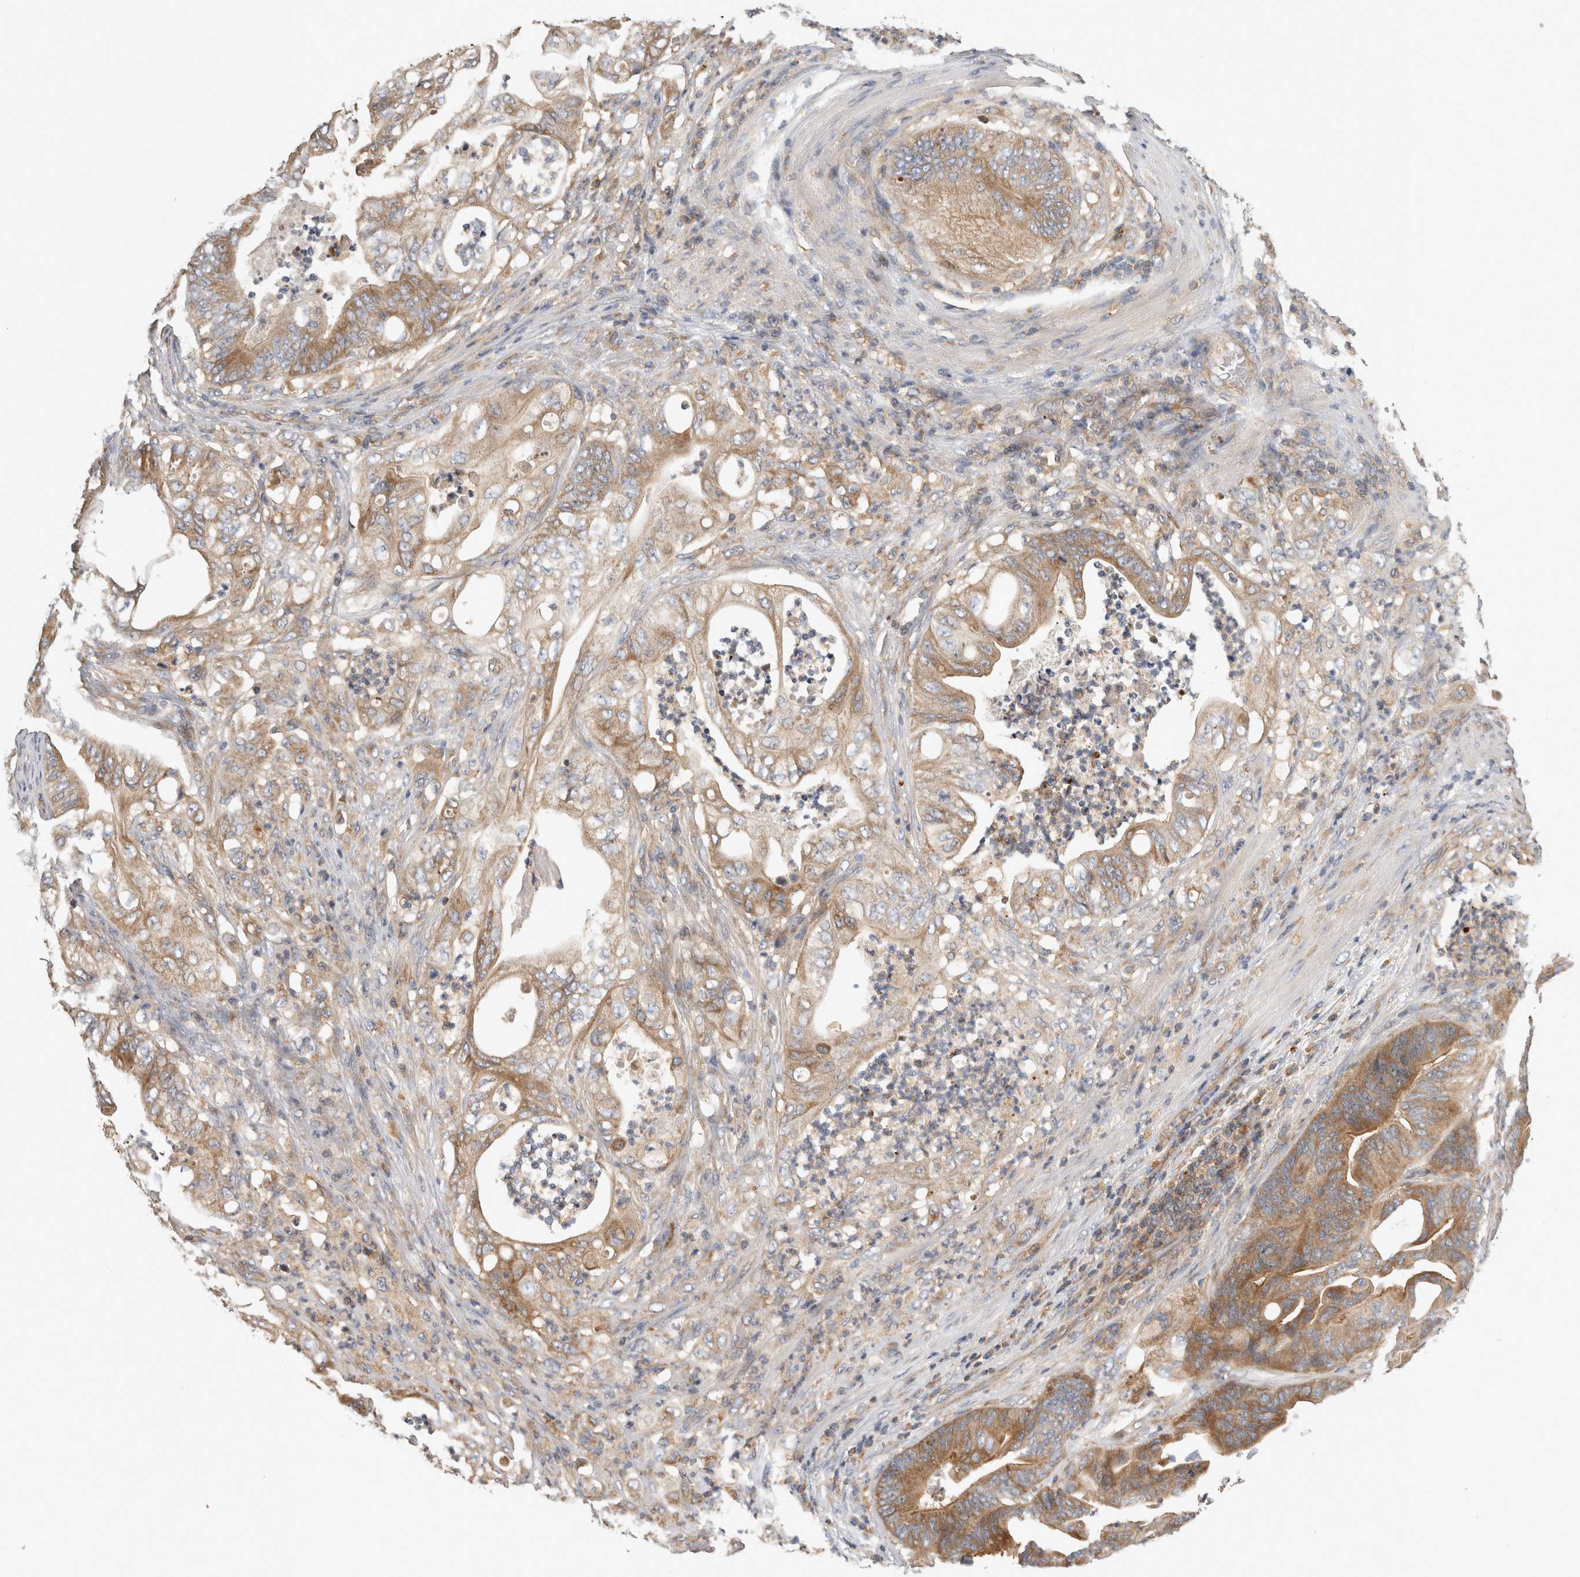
{"staining": {"intensity": "moderate", "quantity": ">75%", "location": "cytoplasmic/membranous"}, "tissue": "stomach cancer", "cell_type": "Tumor cells", "image_type": "cancer", "snomed": [{"axis": "morphology", "description": "Adenocarcinoma, NOS"}, {"axis": "topography", "description": "Stomach"}], "caption": "Adenocarcinoma (stomach) stained with DAB (3,3'-diaminobenzidine) IHC shows medium levels of moderate cytoplasmic/membranous positivity in about >75% of tumor cells.", "gene": "GRIK2", "patient": {"sex": "female", "age": 73}}